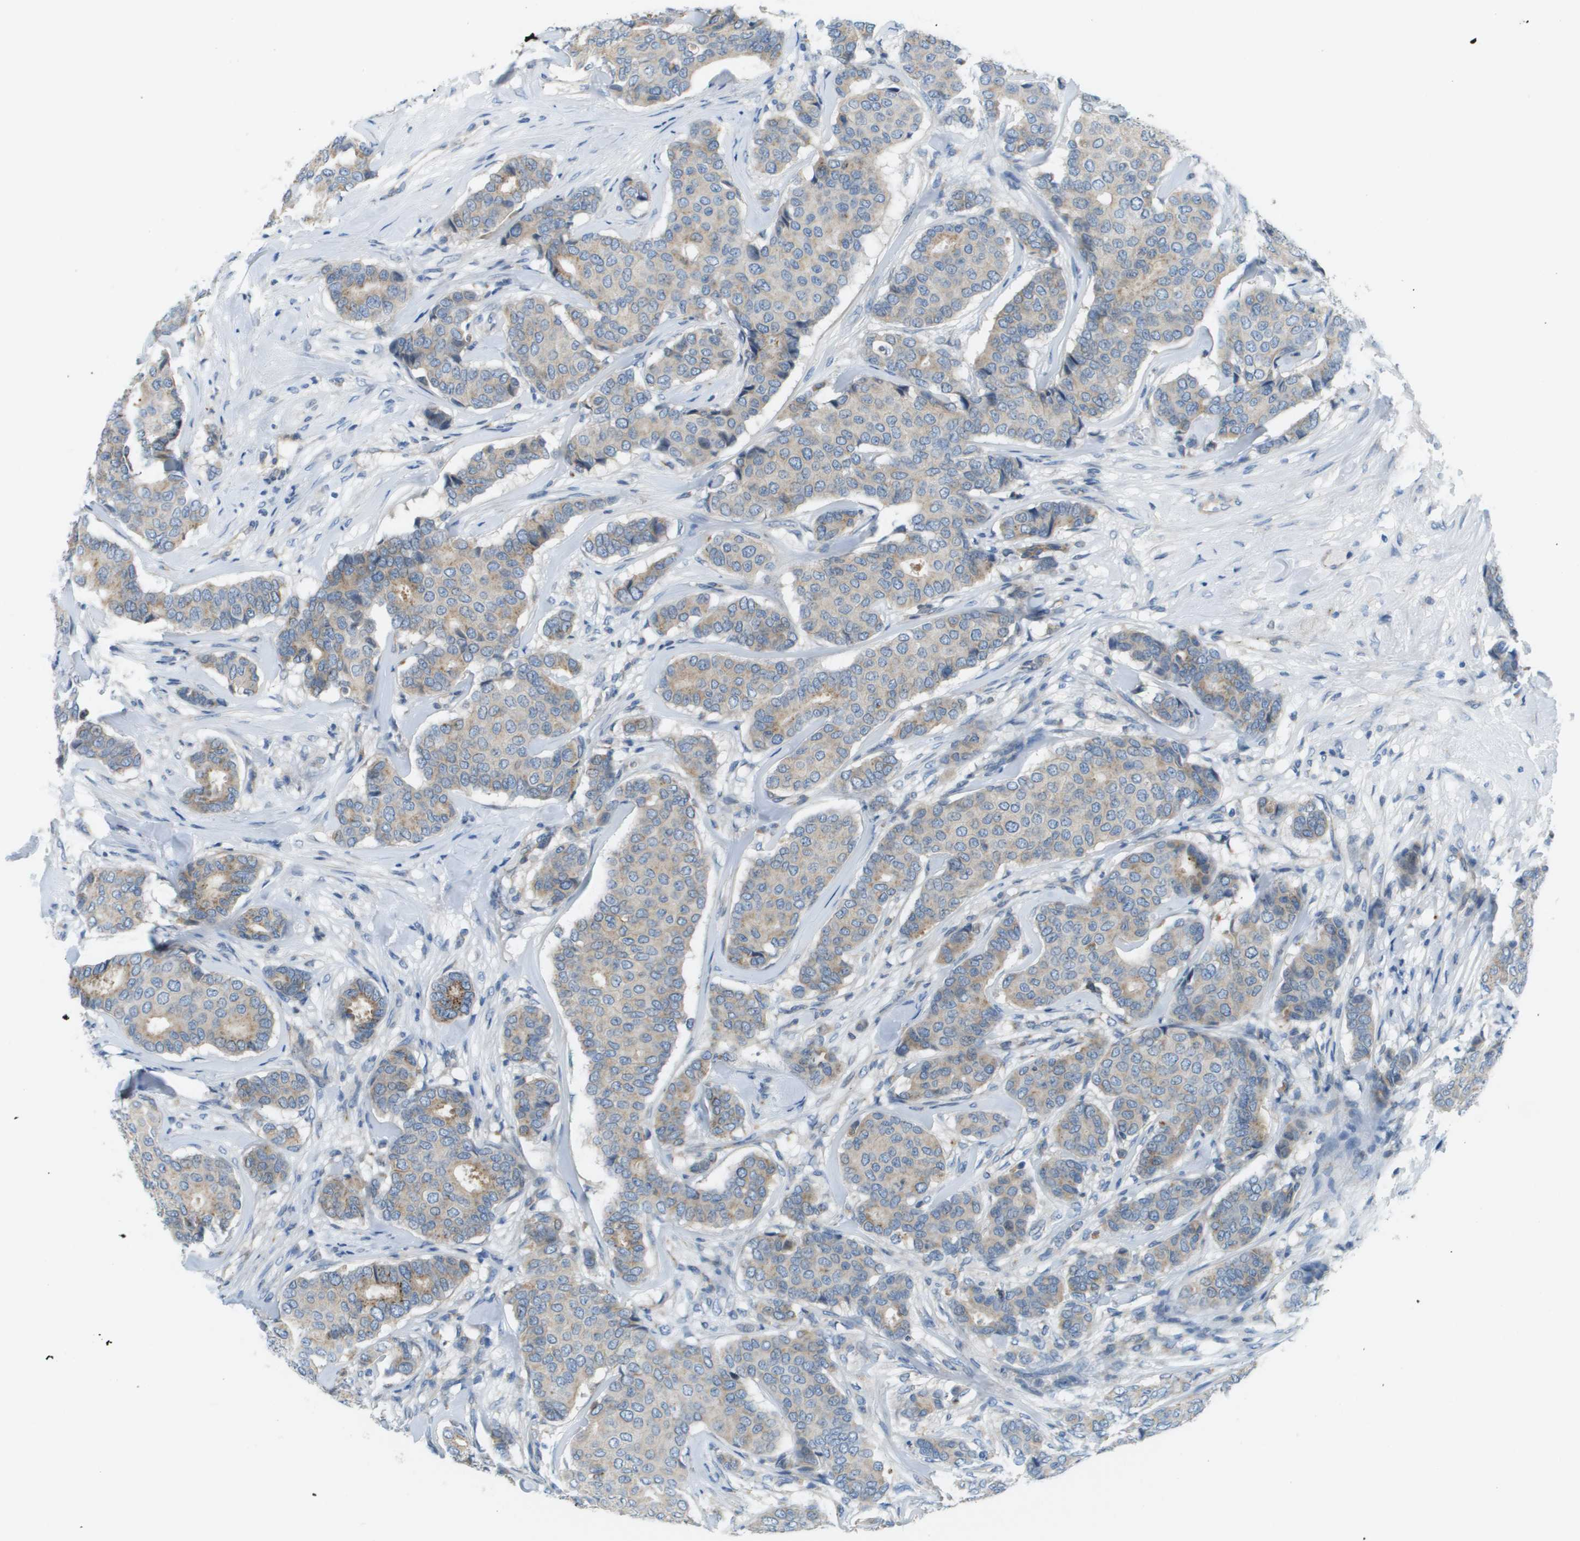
{"staining": {"intensity": "weak", "quantity": "25%-75%", "location": "cytoplasmic/membranous"}, "tissue": "breast cancer", "cell_type": "Tumor cells", "image_type": "cancer", "snomed": [{"axis": "morphology", "description": "Duct carcinoma"}, {"axis": "topography", "description": "Breast"}], "caption": "Immunohistochemical staining of human invasive ductal carcinoma (breast) shows low levels of weak cytoplasmic/membranous protein staining in about 25%-75% of tumor cells.", "gene": "MYH11", "patient": {"sex": "female", "age": 75}}